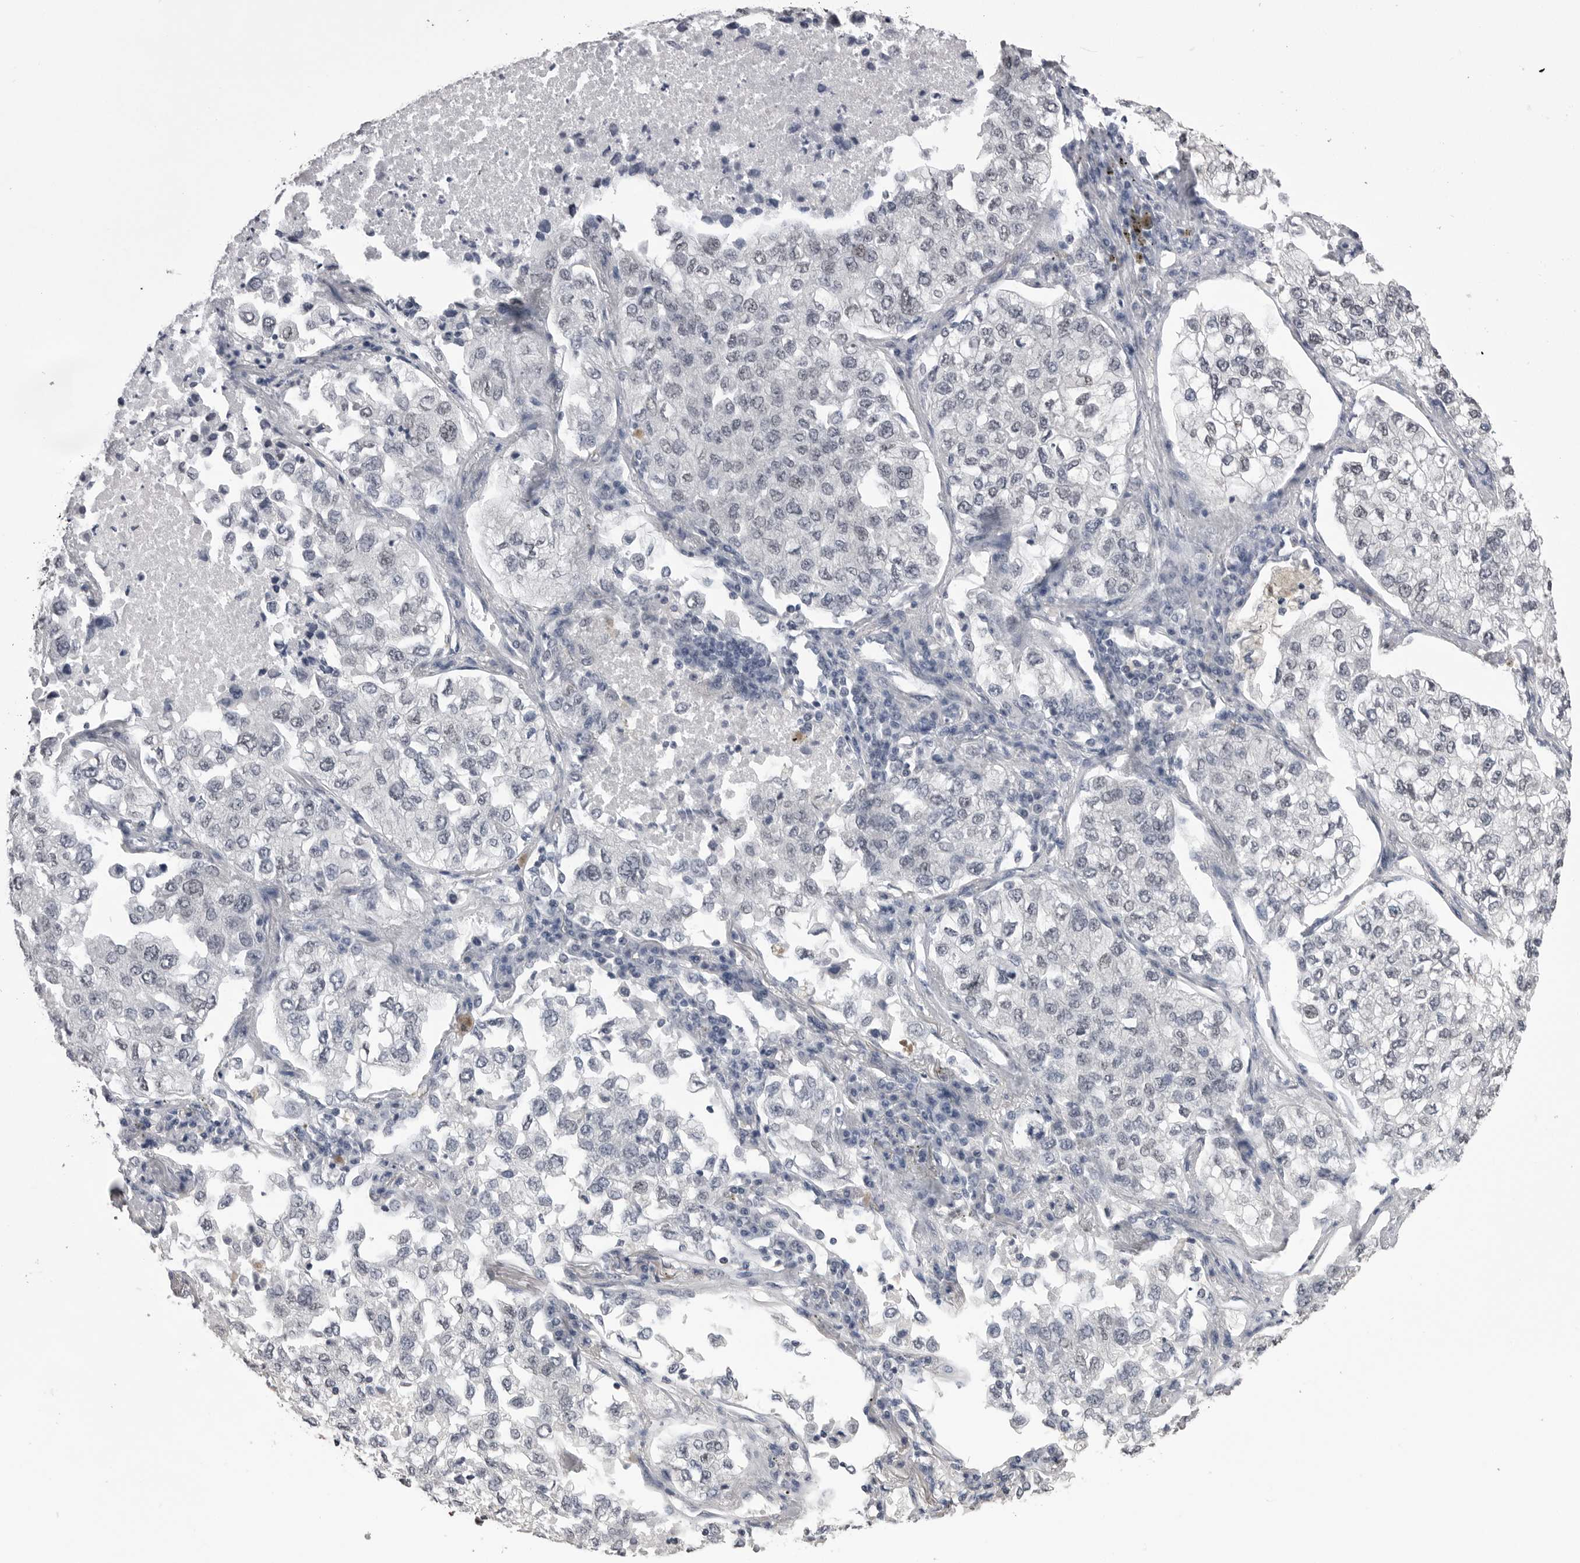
{"staining": {"intensity": "weak", "quantity": "25%-75%", "location": "nuclear"}, "tissue": "lung cancer", "cell_type": "Tumor cells", "image_type": "cancer", "snomed": [{"axis": "morphology", "description": "Adenocarcinoma, NOS"}, {"axis": "topography", "description": "Lung"}], "caption": "A photomicrograph showing weak nuclear positivity in about 25%-75% of tumor cells in adenocarcinoma (lung), as visualized by brown immunohistochemical staining.", "gene": "DLG2", "patient": {"sex": "male", "age": 63}}